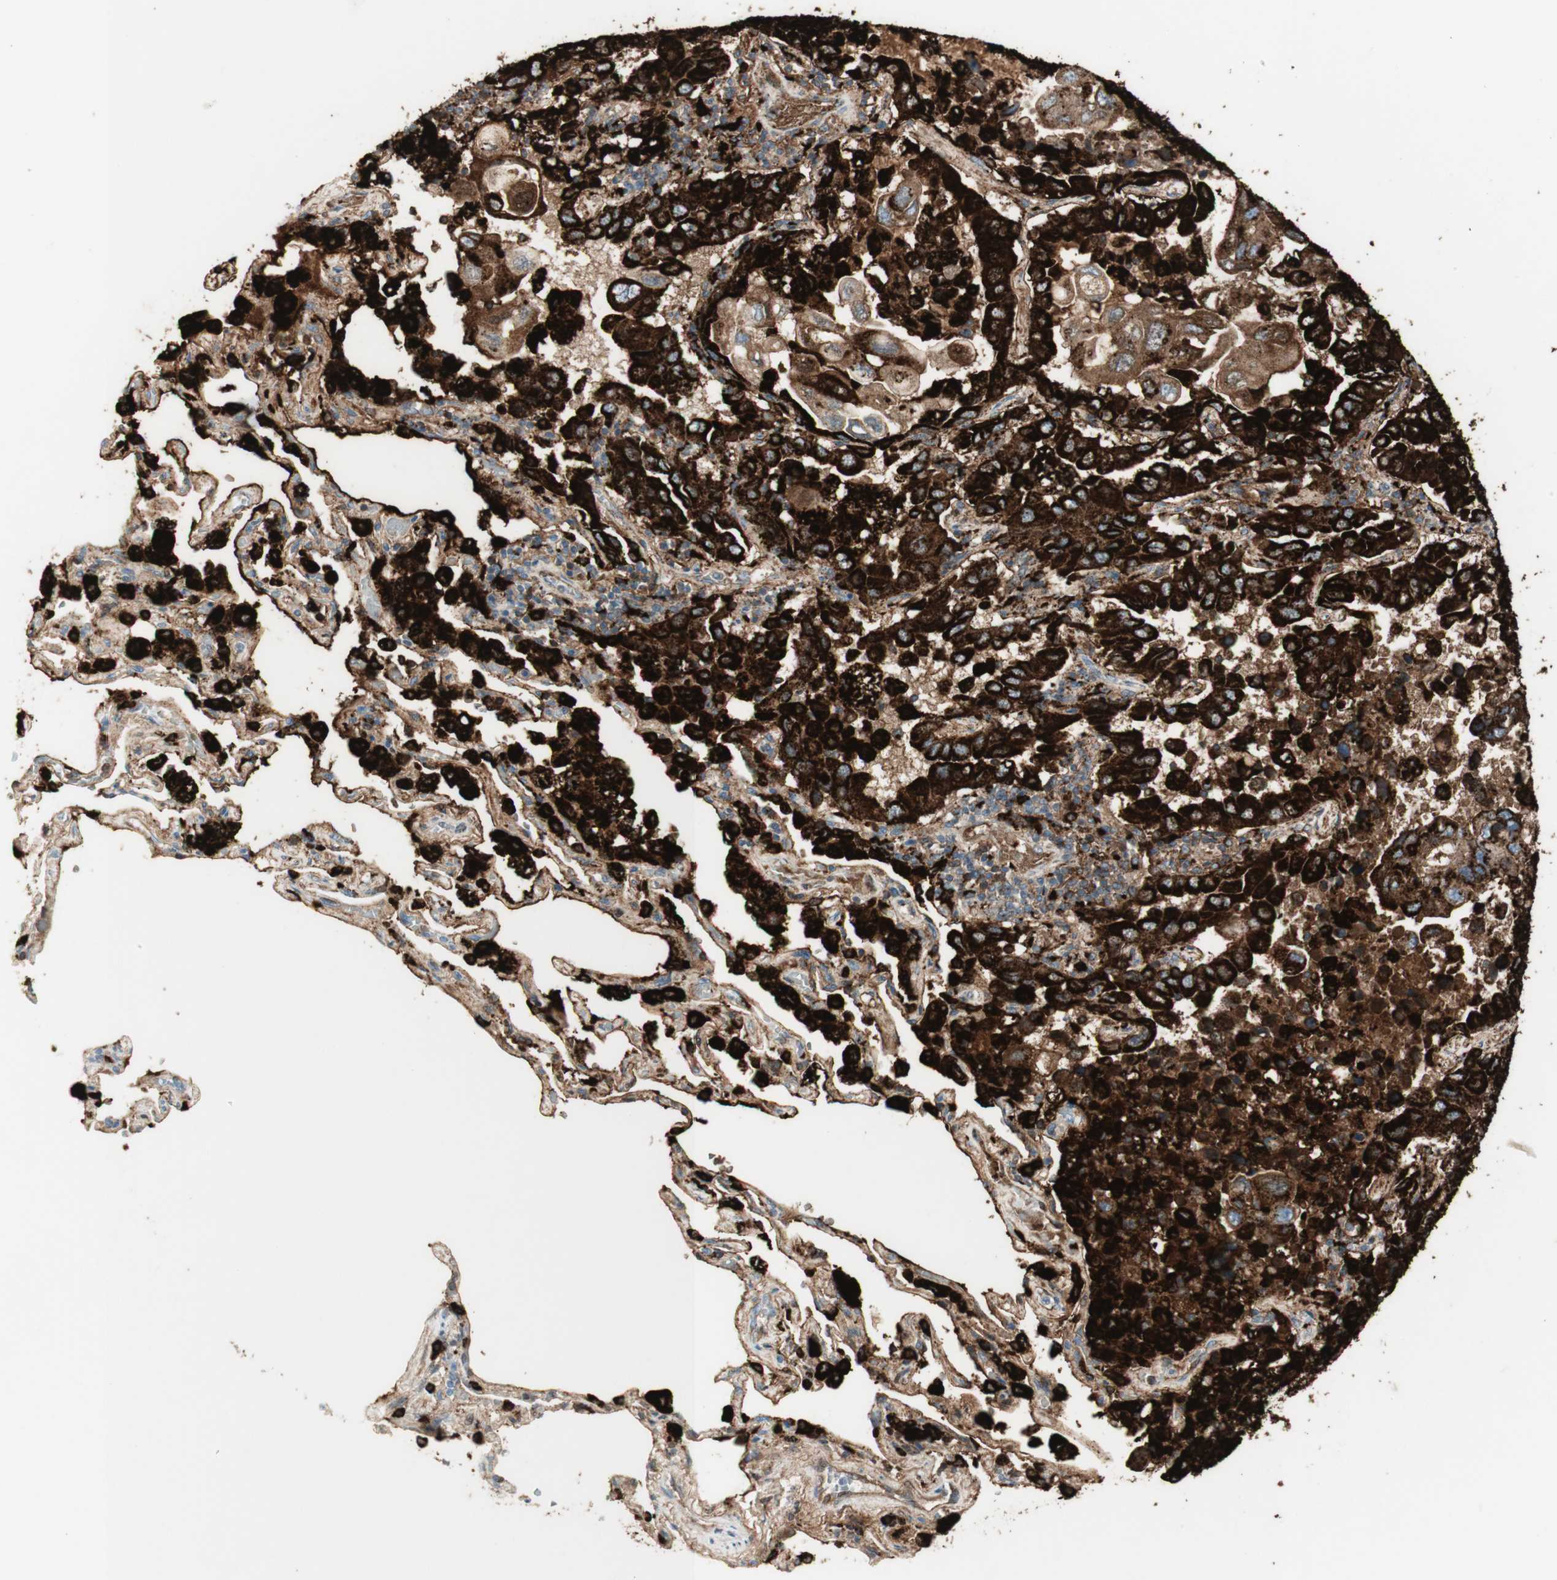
{"staining": {"intensity": "strong", "quantity": "25%-75%", "location": "cytoplasmic/membranous"}, "tissue": "lung cancer", "cell_type": "Tumor cells", "image_type": "cancer", "snomed": [{"axis": "morphology", "description": "Adenocarcinoma, NOS"}, {"axis": "topography", "description": "Lung"}], "caption": "Lung cancer was stained to show a protein in brown. There is high levels of strong cytoplasmic/membranous expression in approximately 25%-75% of tumor cells.", "gene": "NAPSA", "patient": {"sex": "male", "age": 64}}